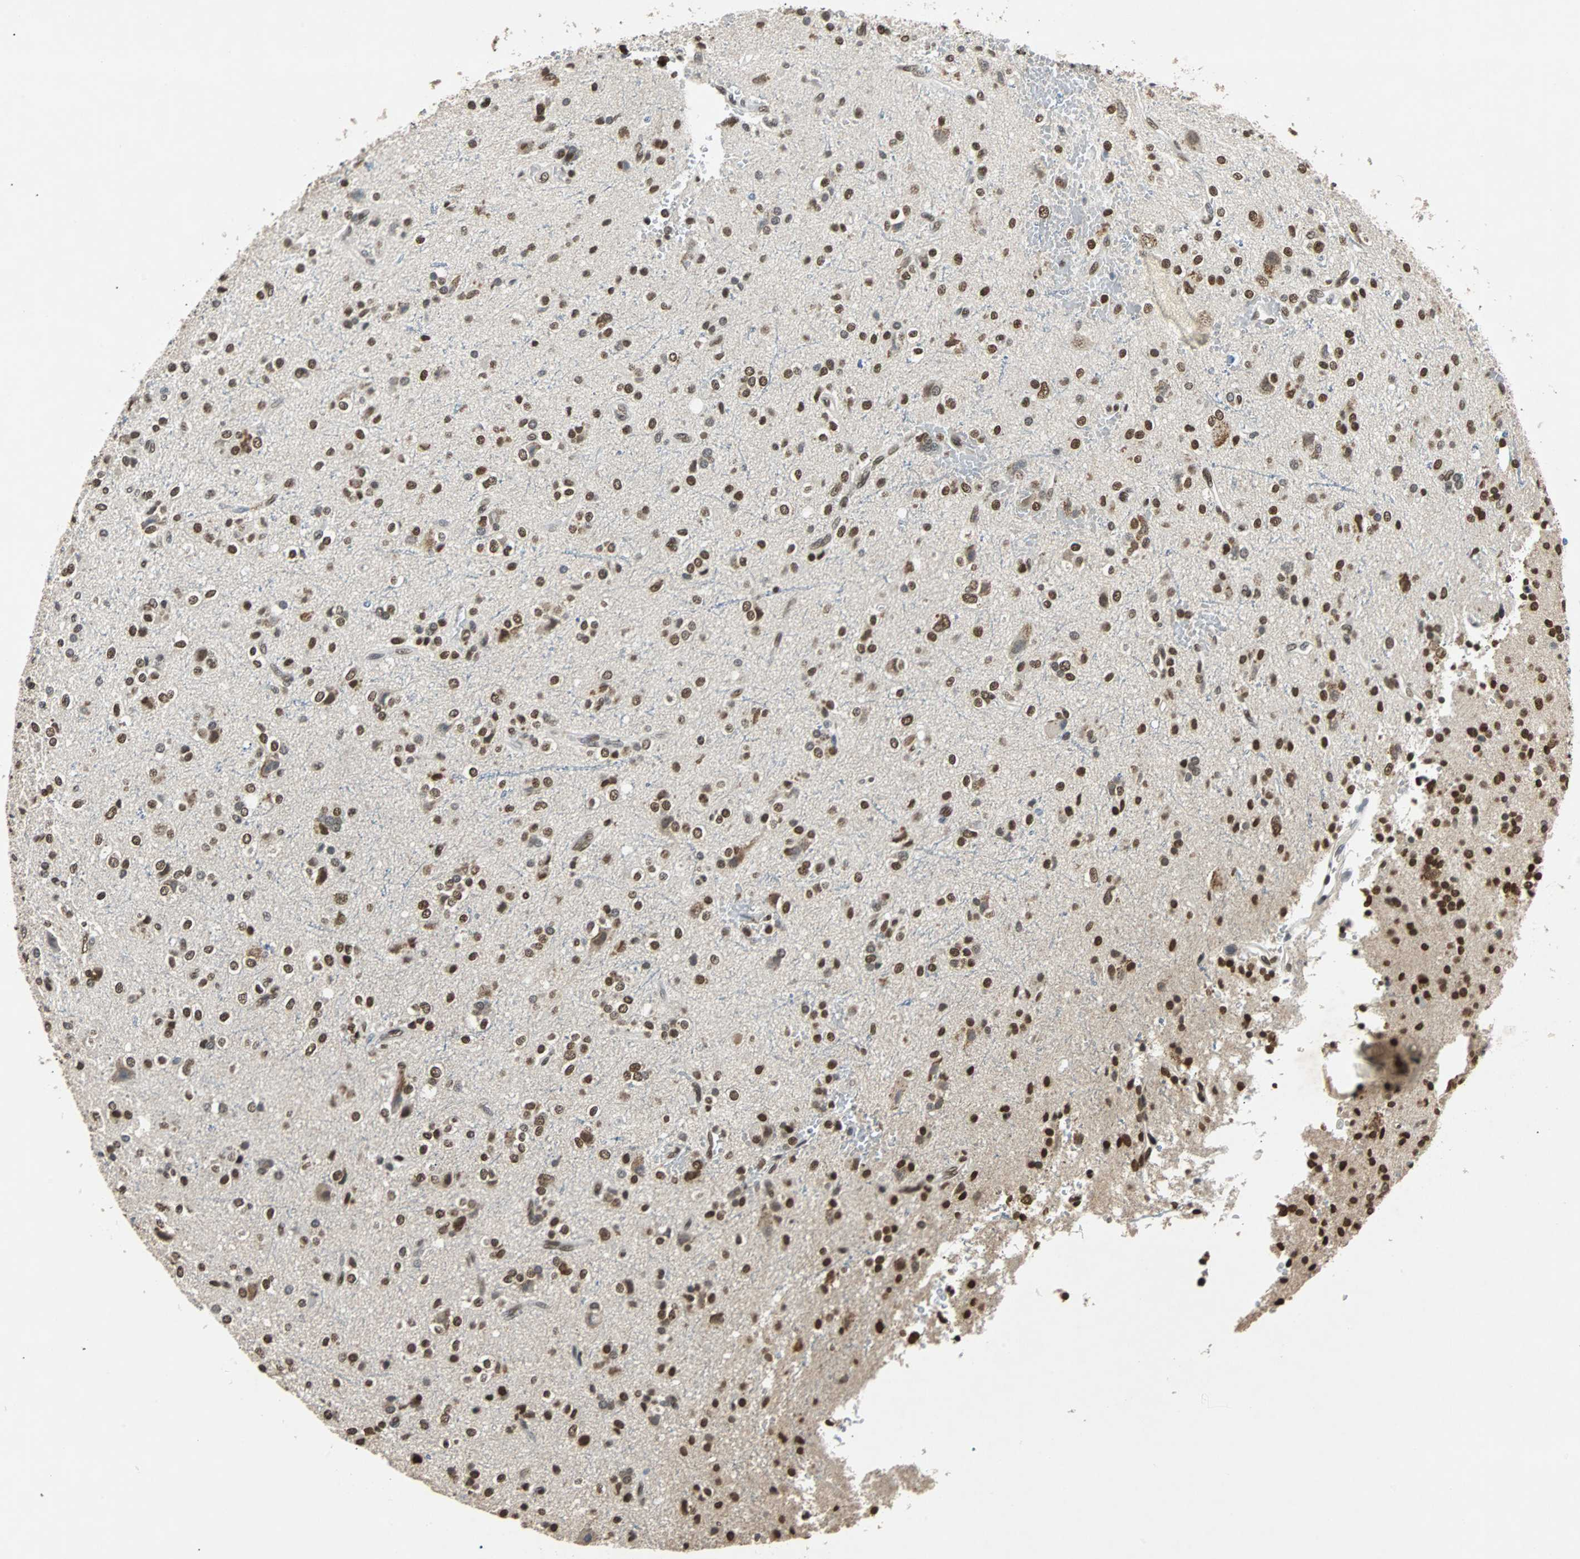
{"staining": {"intensity": "strong", "quantity": ">75%", "location": "nuclear"}, "tissue": "glioma", "cell_type": "Tumor cells", "image_type": "cancer", "snomed": [{"axis": "morphology", "description": "Glioma, malignant, High grade"}, {"axis": "topography", "description": "Brain"}], "caption": "Glioma was stained to show a protein in brown. There is high levels of strong nuclear expression in about >75% of tumor cells.", "gene": "PHC1", "patient": {"sex": "male", "age": 47}}